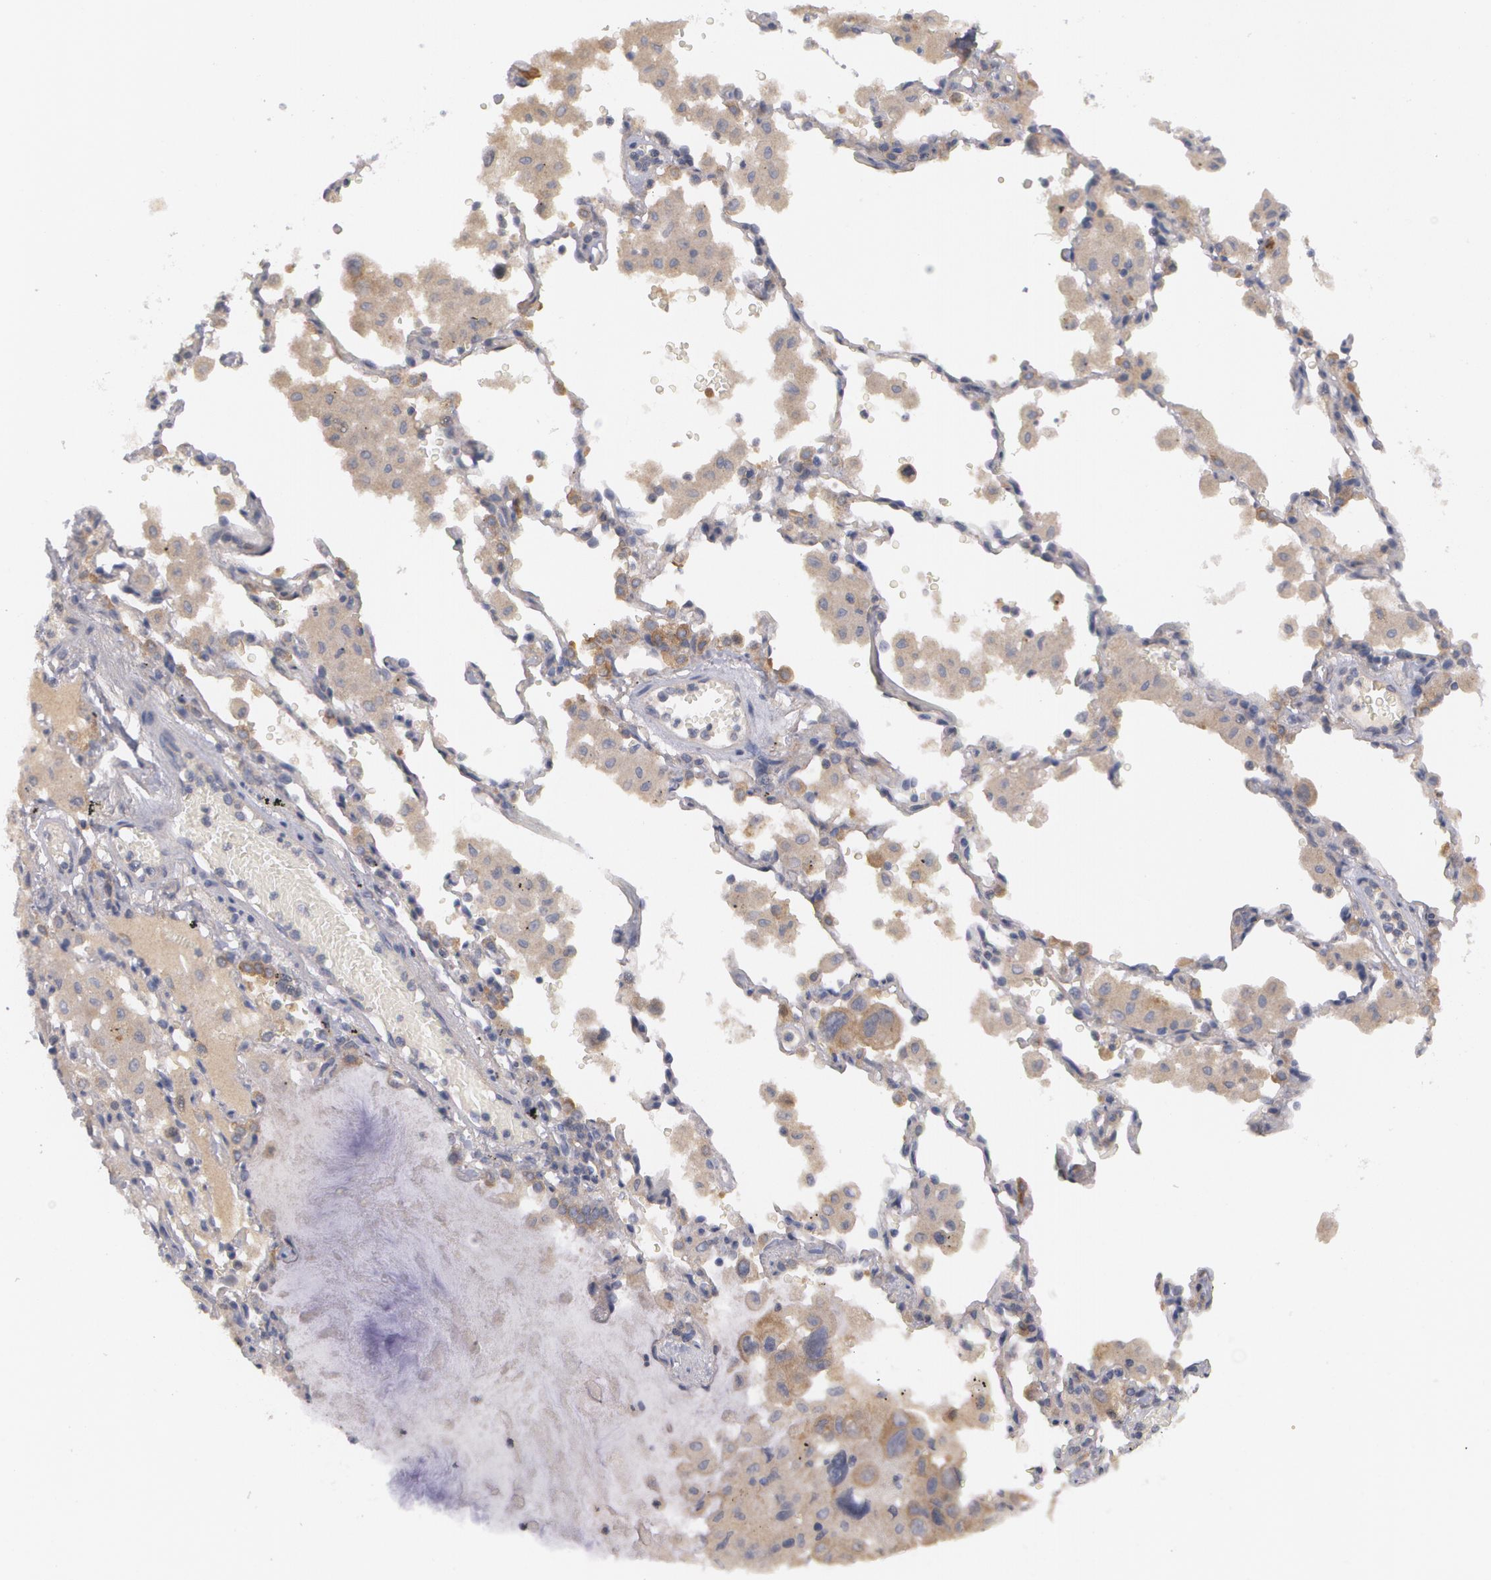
{"staining": {"intensity": "weak", "quantity": "25%-75%", "location": "cytoplasmic/membranous"}, "tissue": "lung cancer", "cell_type": "Tumor cells", "image_type": "cancer", "snomed": [{"axis": "morphology", "description": "Adenocarcinoma, NOS"}, {"axis": "topography", "description": "Lung"}], "caption": "Lung adenocarcinoma stained with a protein marker shows weak staining in tumor cells.", "gene": "CASK", "patient": {"sex": "male", "age": 64}}